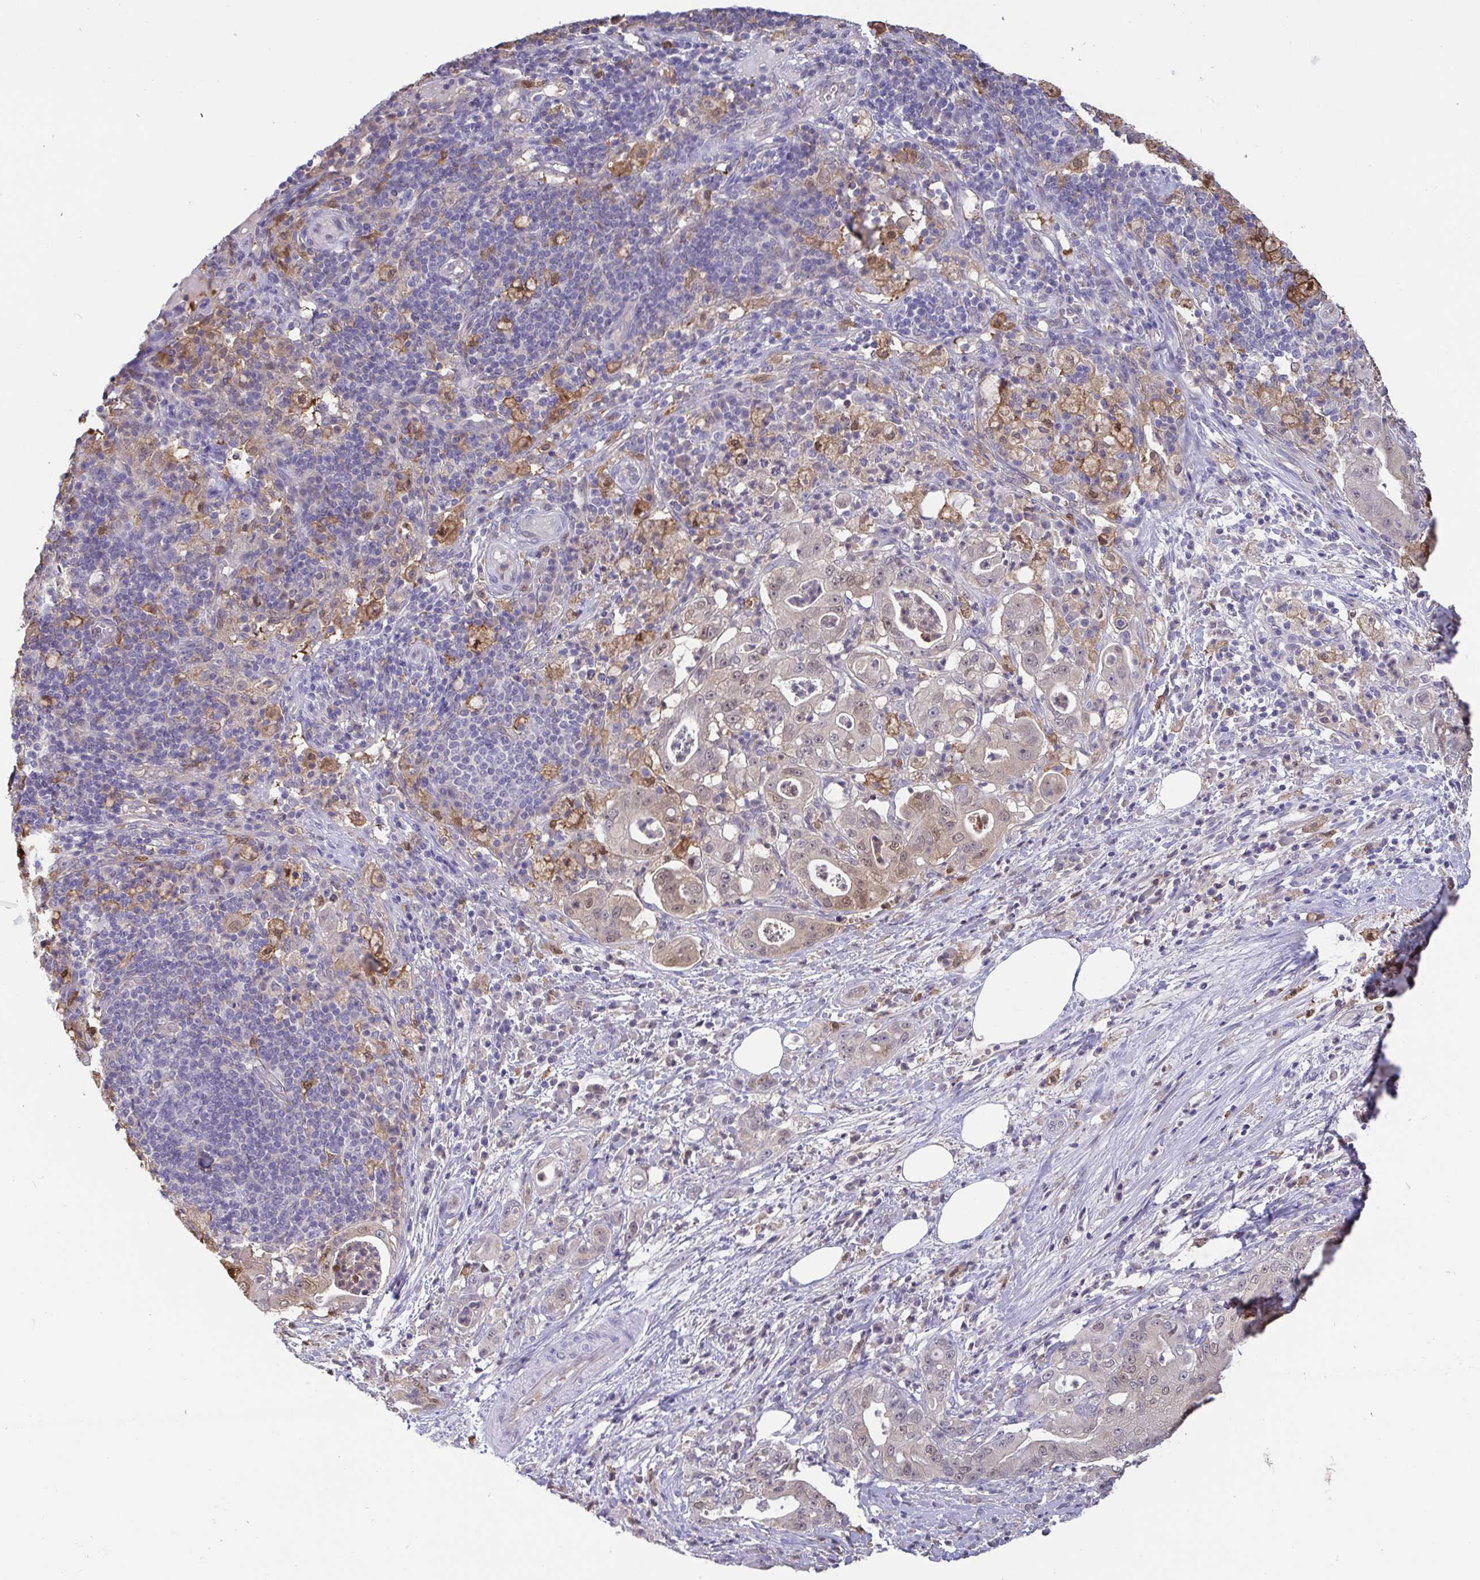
{"staining": {"intensity": "weak", "quantity": "25%-75%", "location": "nuclear"}, "tissue": "pancreatic cancer", "cell_type": "Tumor cells", "image_type": "cancer", "snomed": [{"axis": "morphology", "description": "Adenocarcinoma, NOS"}, {"axis": "topography", "description": "Pancreas"}], "caption": "Immunohistochemical staining of human pancreatic cancer demonstrates low levels of weak nuclear protein staining in approximately 25%-75% of tumor cells.", "gene": "IDH1", "patient": {"sex": "male", "age": 71}}